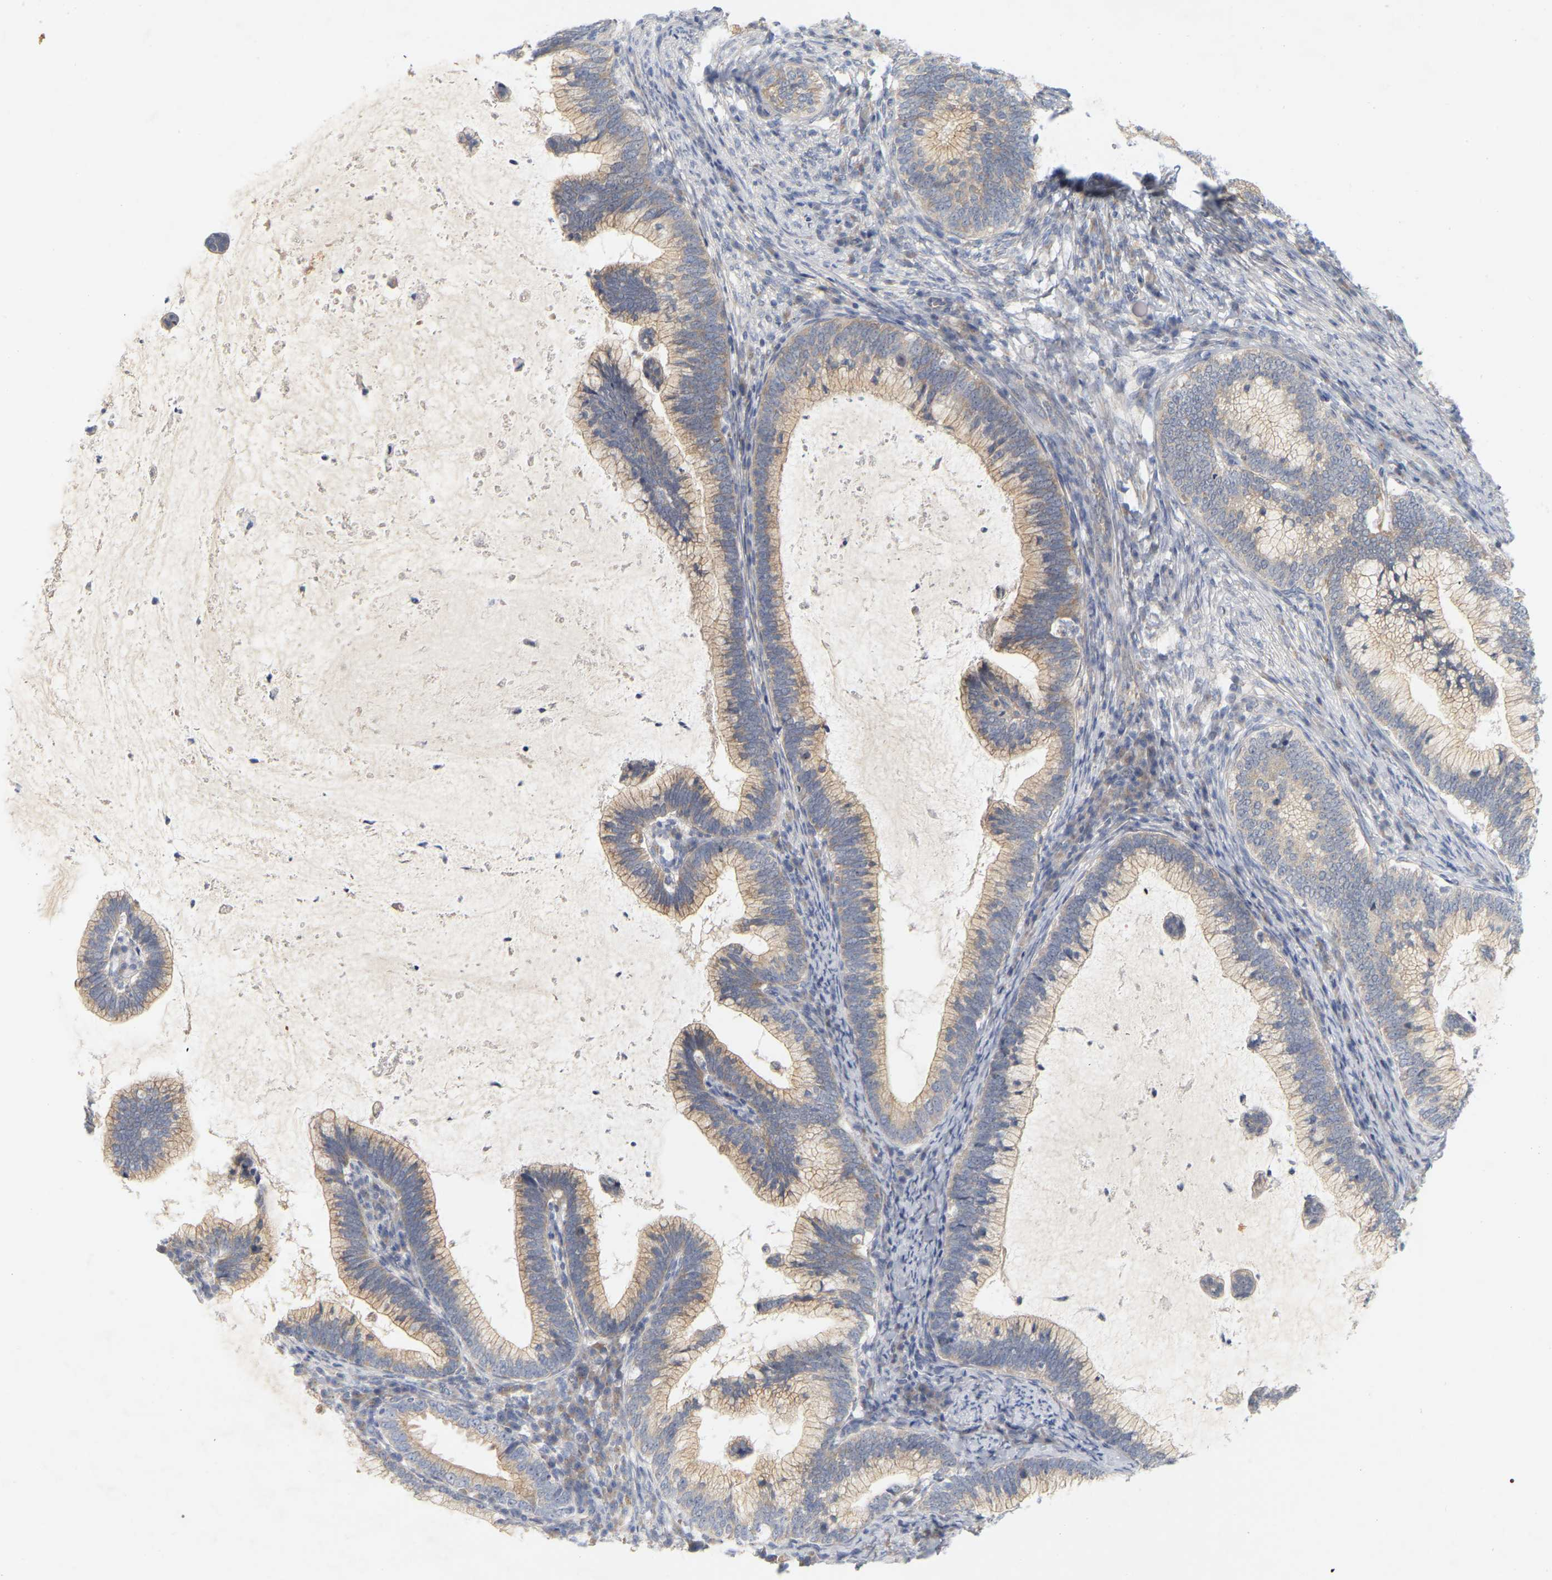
{"staining": {"intensity": "weak", "quantity": ">75%", "location": "cytoplasmic/membranous"}, "tissue": "cervical cancer", "cell_type": "Tumor cells", "image_type": "cancer", "snomed": [{"axis": "morphology", "description": "Adenocarcinoma, NOS"}, {"axis": "topography", "description": "Cervix"}], "caption": "Immunohistochemical staining of cervical cancer (adenocarcinoma) reveals weak cytoplasmic/membranous protein expression in about >75% of tumor cells. (DAB (3,3'-diaminobenzidine) IHC, brown staining for protein, blue staining for nuclei).", "gene": "MINDY4", "patient": {"sex": "female", "age": 36}}